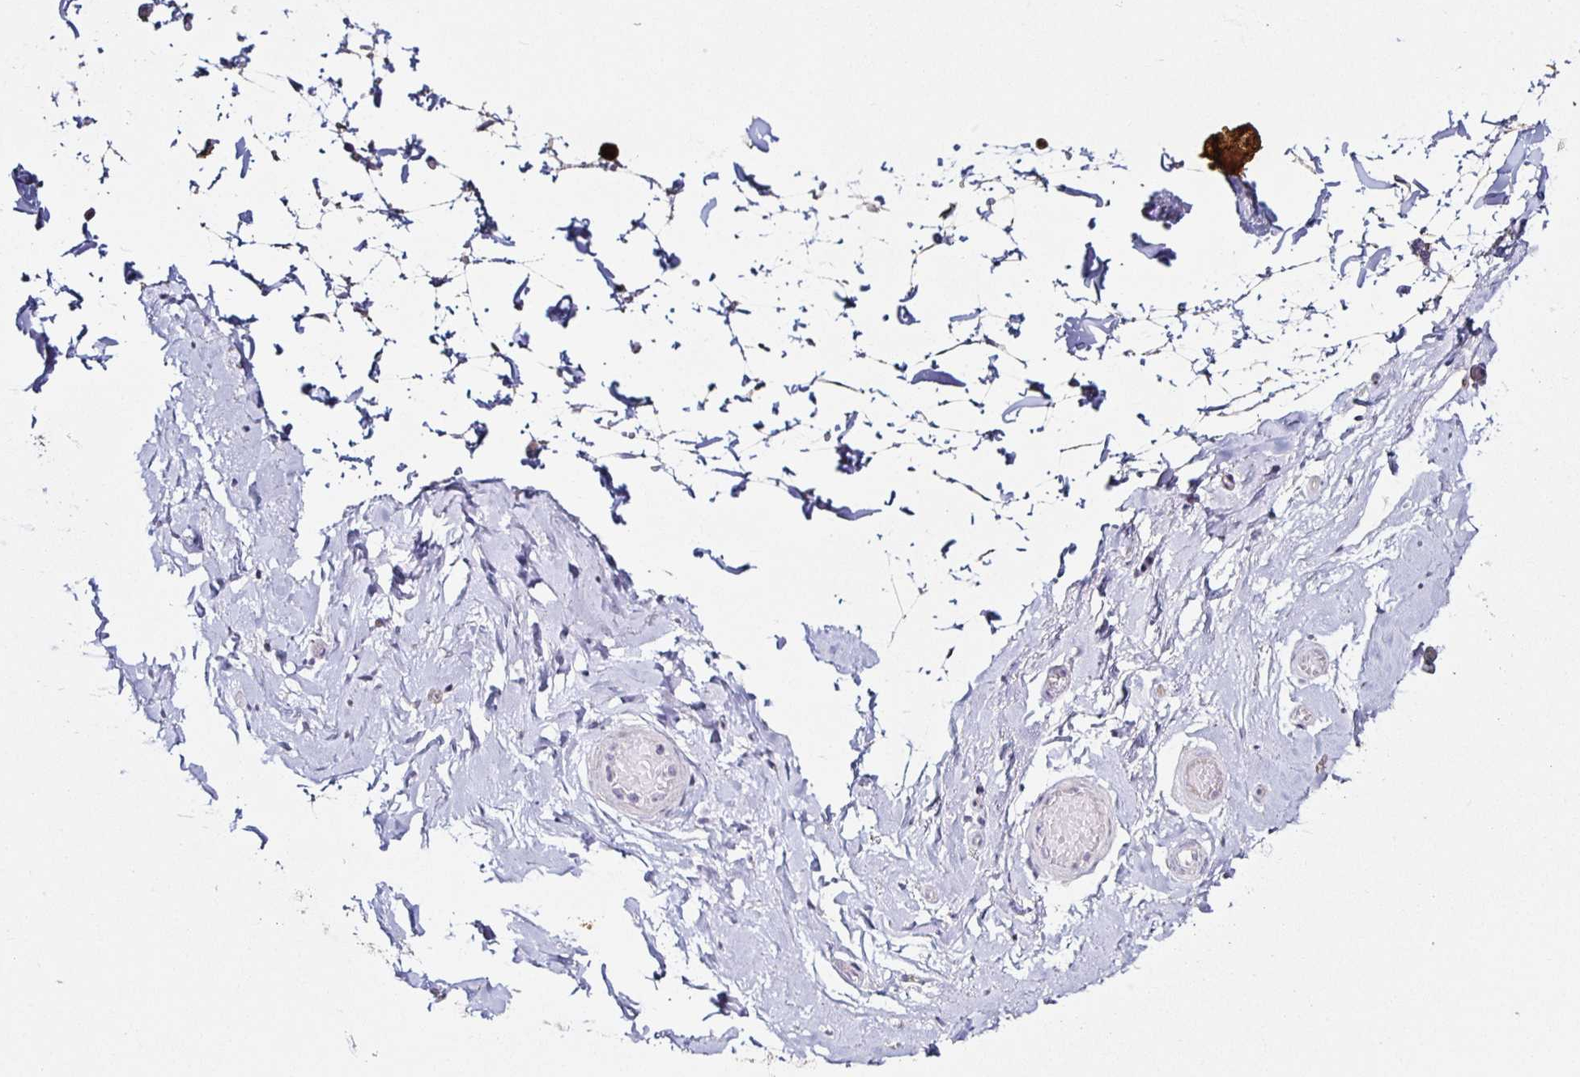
{"staining": {"intensity": "negative", "quantity": "none", "location": "none"}, "tissue": "adipose tissue", "cell_type": "Adipocytes", "image_type": "normal", "snomed": [{"axis": "morphology", "description": "Normal tissue, NOS"}, {"axis": "topography", "description": "Epididymis, spermatic cord, NOS"}, {"axis": "topography", "description": "Epididymis"}, {"axis": "topography", "description": "Peripheral nerve tissue"}], "caption": "The image shows no staining of adipocytes in benign adipose tissue. (DAB (3,3'-diaminobenzidine) immunohistochemistry with hematoxylin counter stain).", "gene": "TLR4", "patient": {"sex": "male", "age": 29}}